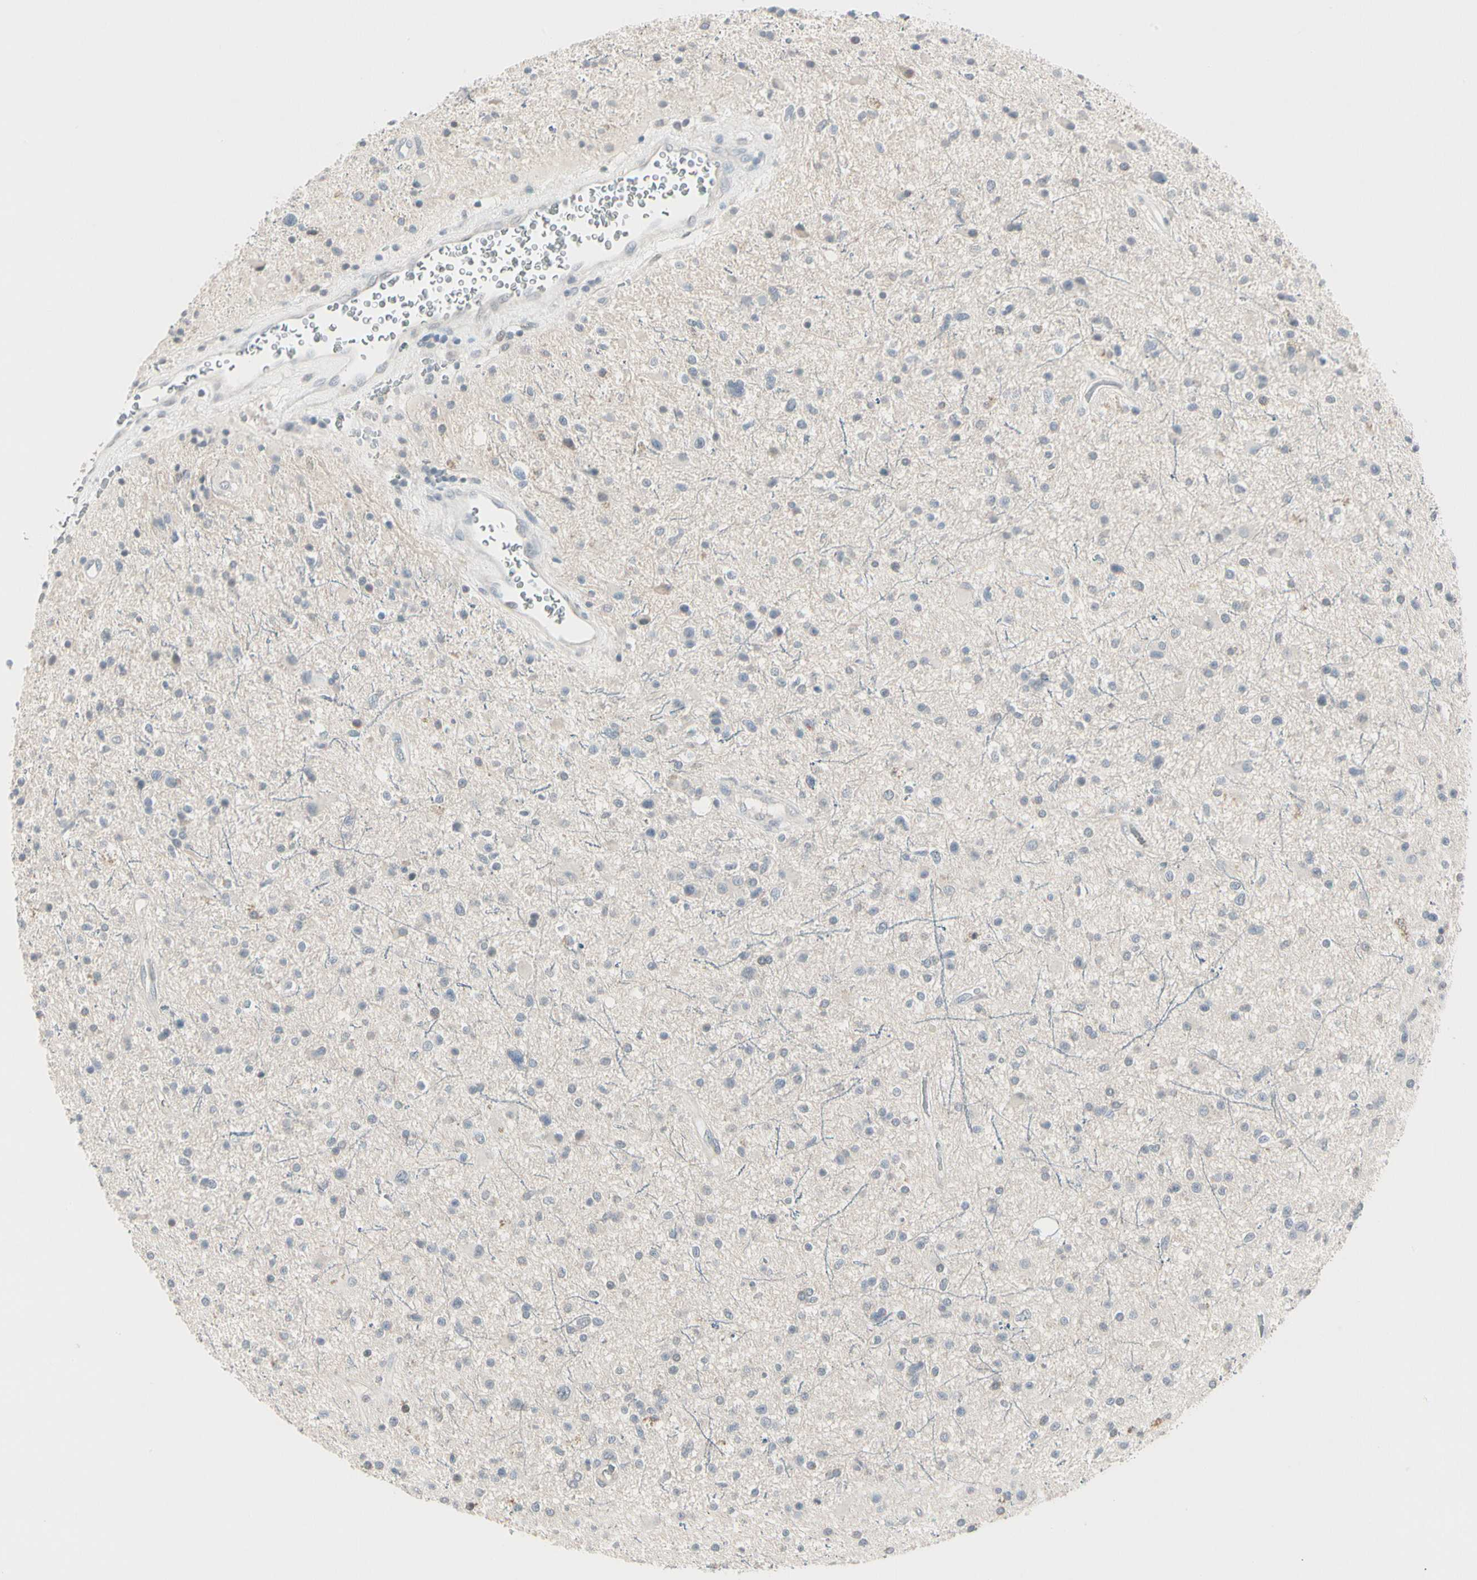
{"staining": {"intensity": "negative", "quantity": "none", "location": "none"}, "tissue": "glioma", "cell_type": "Tumor cells", "image_type": "cancer", "snomed": [{"axis": "morphology", "description": "Glioma, malignant, High grade"}, {"axis": "topography", "description": "Brain"}], "caption": "Immunohistochemical staining of human malignant high-grade glioma exhibits no significant positivity in tumor cells. (Stains: DAB IHC with hematoxylin counter stain, Microscopy: brightfield microscopy at high magnification).", "gene": "DMPK", "patient": {"sex": "male", "age": 33}}